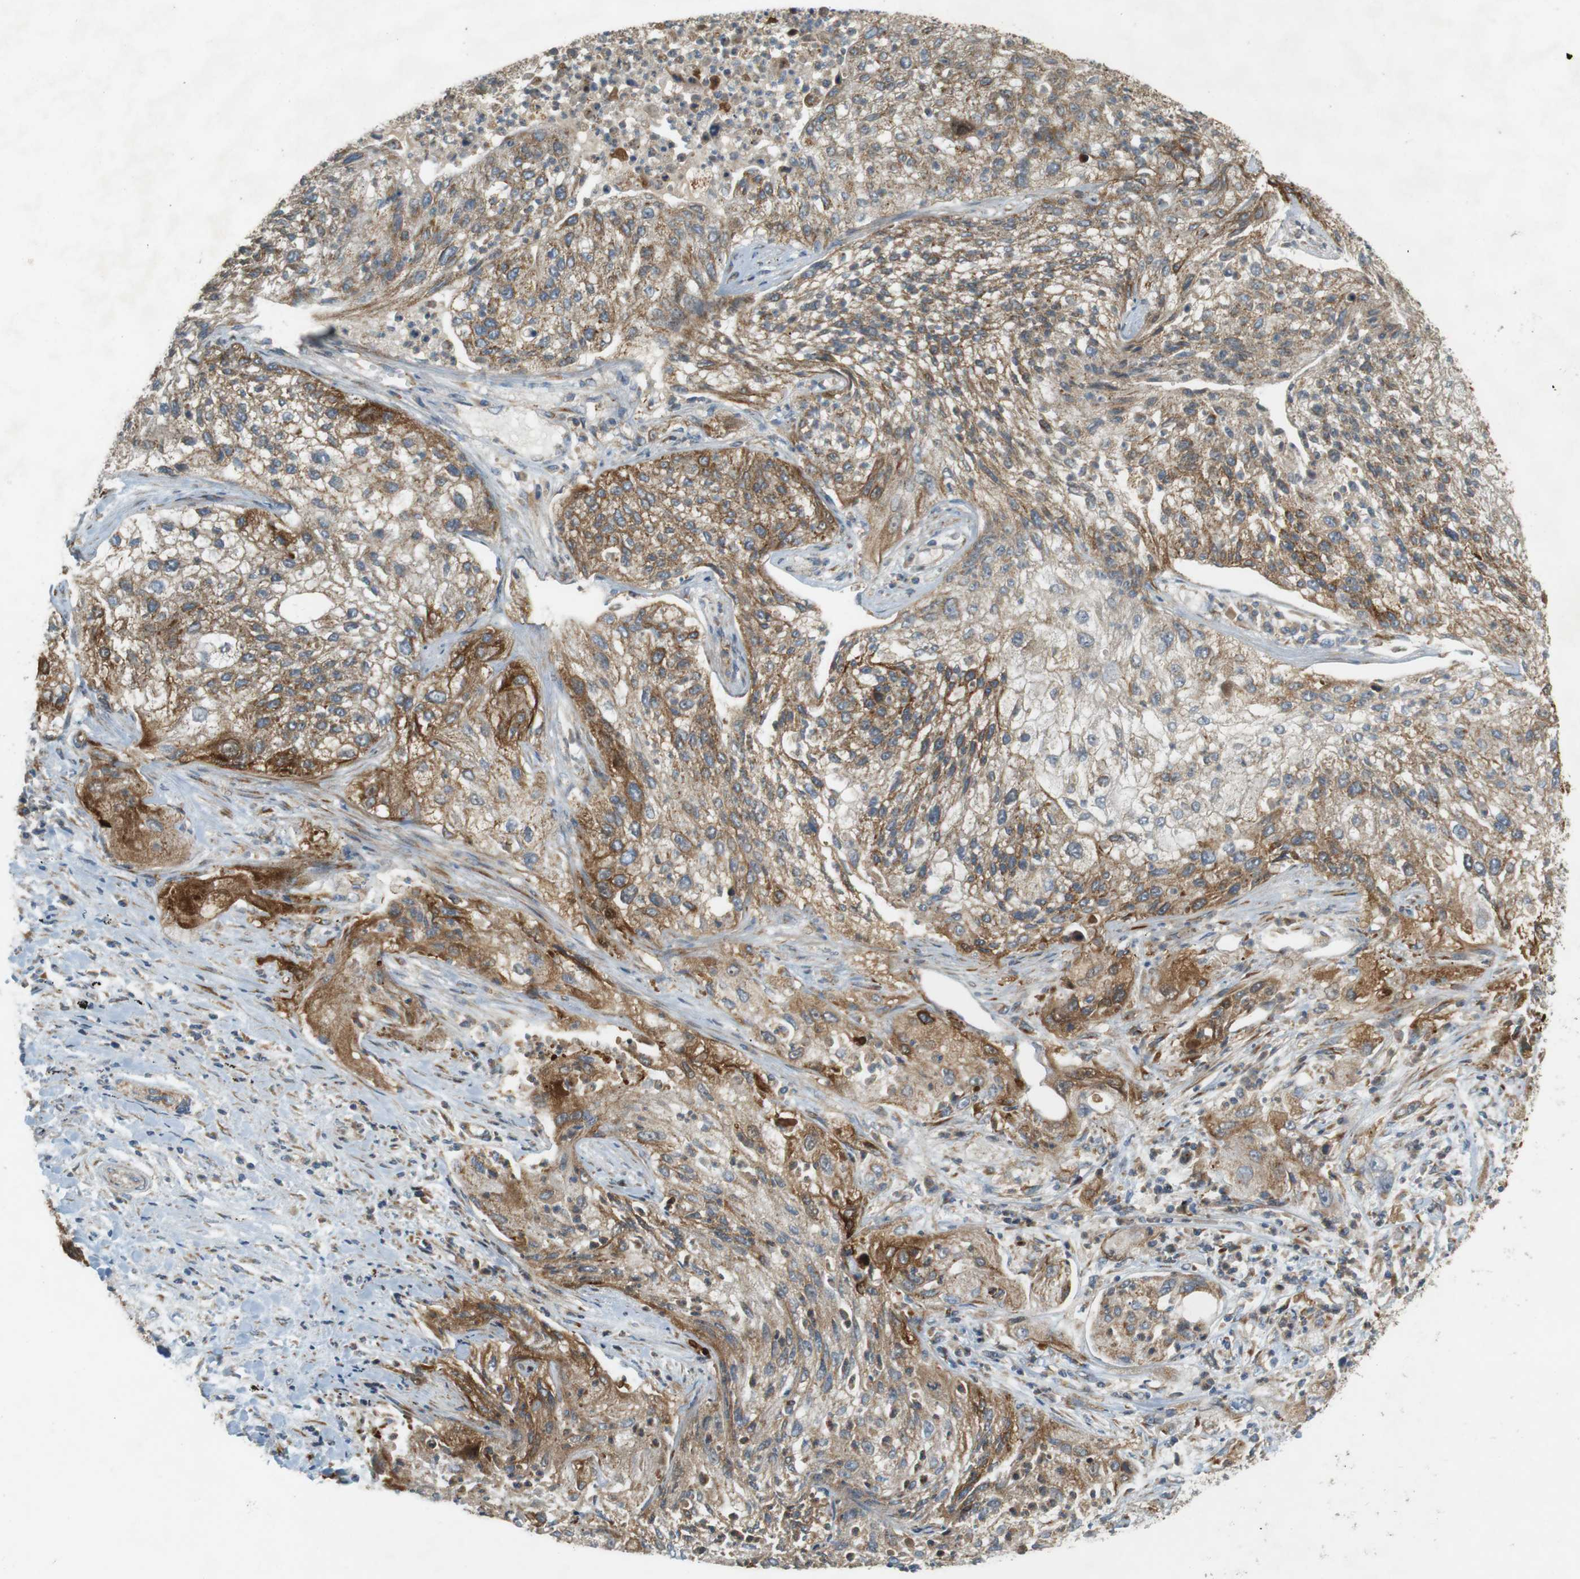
{"staining": {"intensity": "strong", "quantity": "25%-75%", "location": "cytoplasmic/membranous"}, "tissue": "lung cancer", "cell_type": "Tumor cells", "image_type": "cancer", "snomed": [{"axis": "morphology", "description": "Inflammation, NOS"}, {"axis": "morphology", "description": "Squamous cell carcinoma, NOS"}, {"axis": "topography", "description": "Lymph node"}, {"axis": "topography", "description": "Soft tissue"}, {"axis": "topography", "description": "Lung"}], "caption": "Lung cancer stained with a protein marker displays strong staining in tumor cells.", "gene": "SLC41A1", "patient": {"sex": "male", "age": 66}}